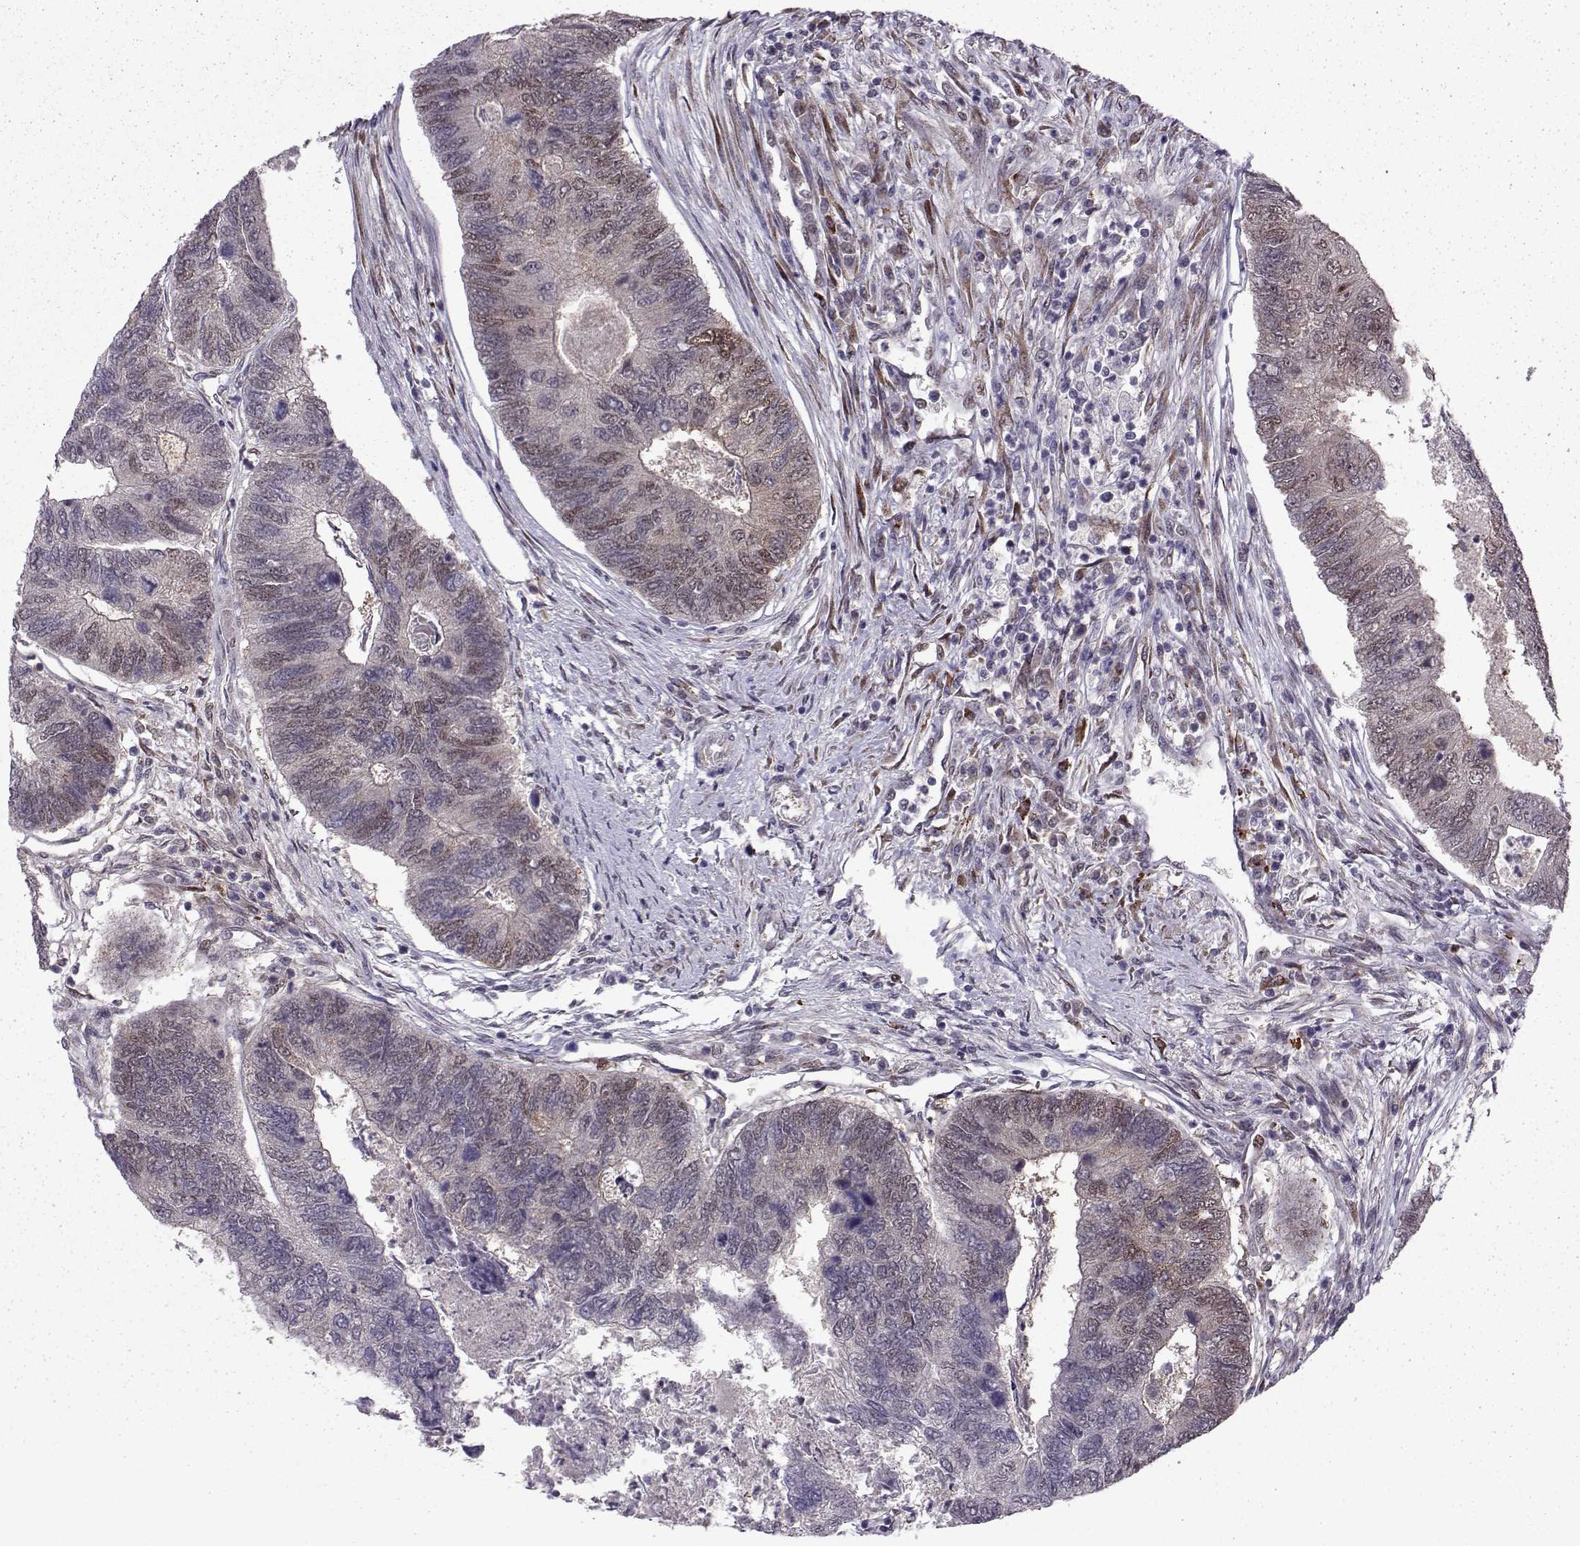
{"staining": {"intensity": "weak", "quantity": "25%-75%", "location": "nuclear"}, "tissue": "colorectal cancer", "cell_type": "Tumor cells", "image_type": "cancer", "snomed": [{"axis": "morphology", "description": "Adenocarcinoma, NOS"}, {"axis": "topography", "description": "Colon"}], "caption": "Protein expression analysis of human colorectal adenocarcinoma reveals weak nuclear expression in approximately 25%-75% of tumor cells.", "gene": "CDK4", "patient": {"sex": "female", "age": 67}}